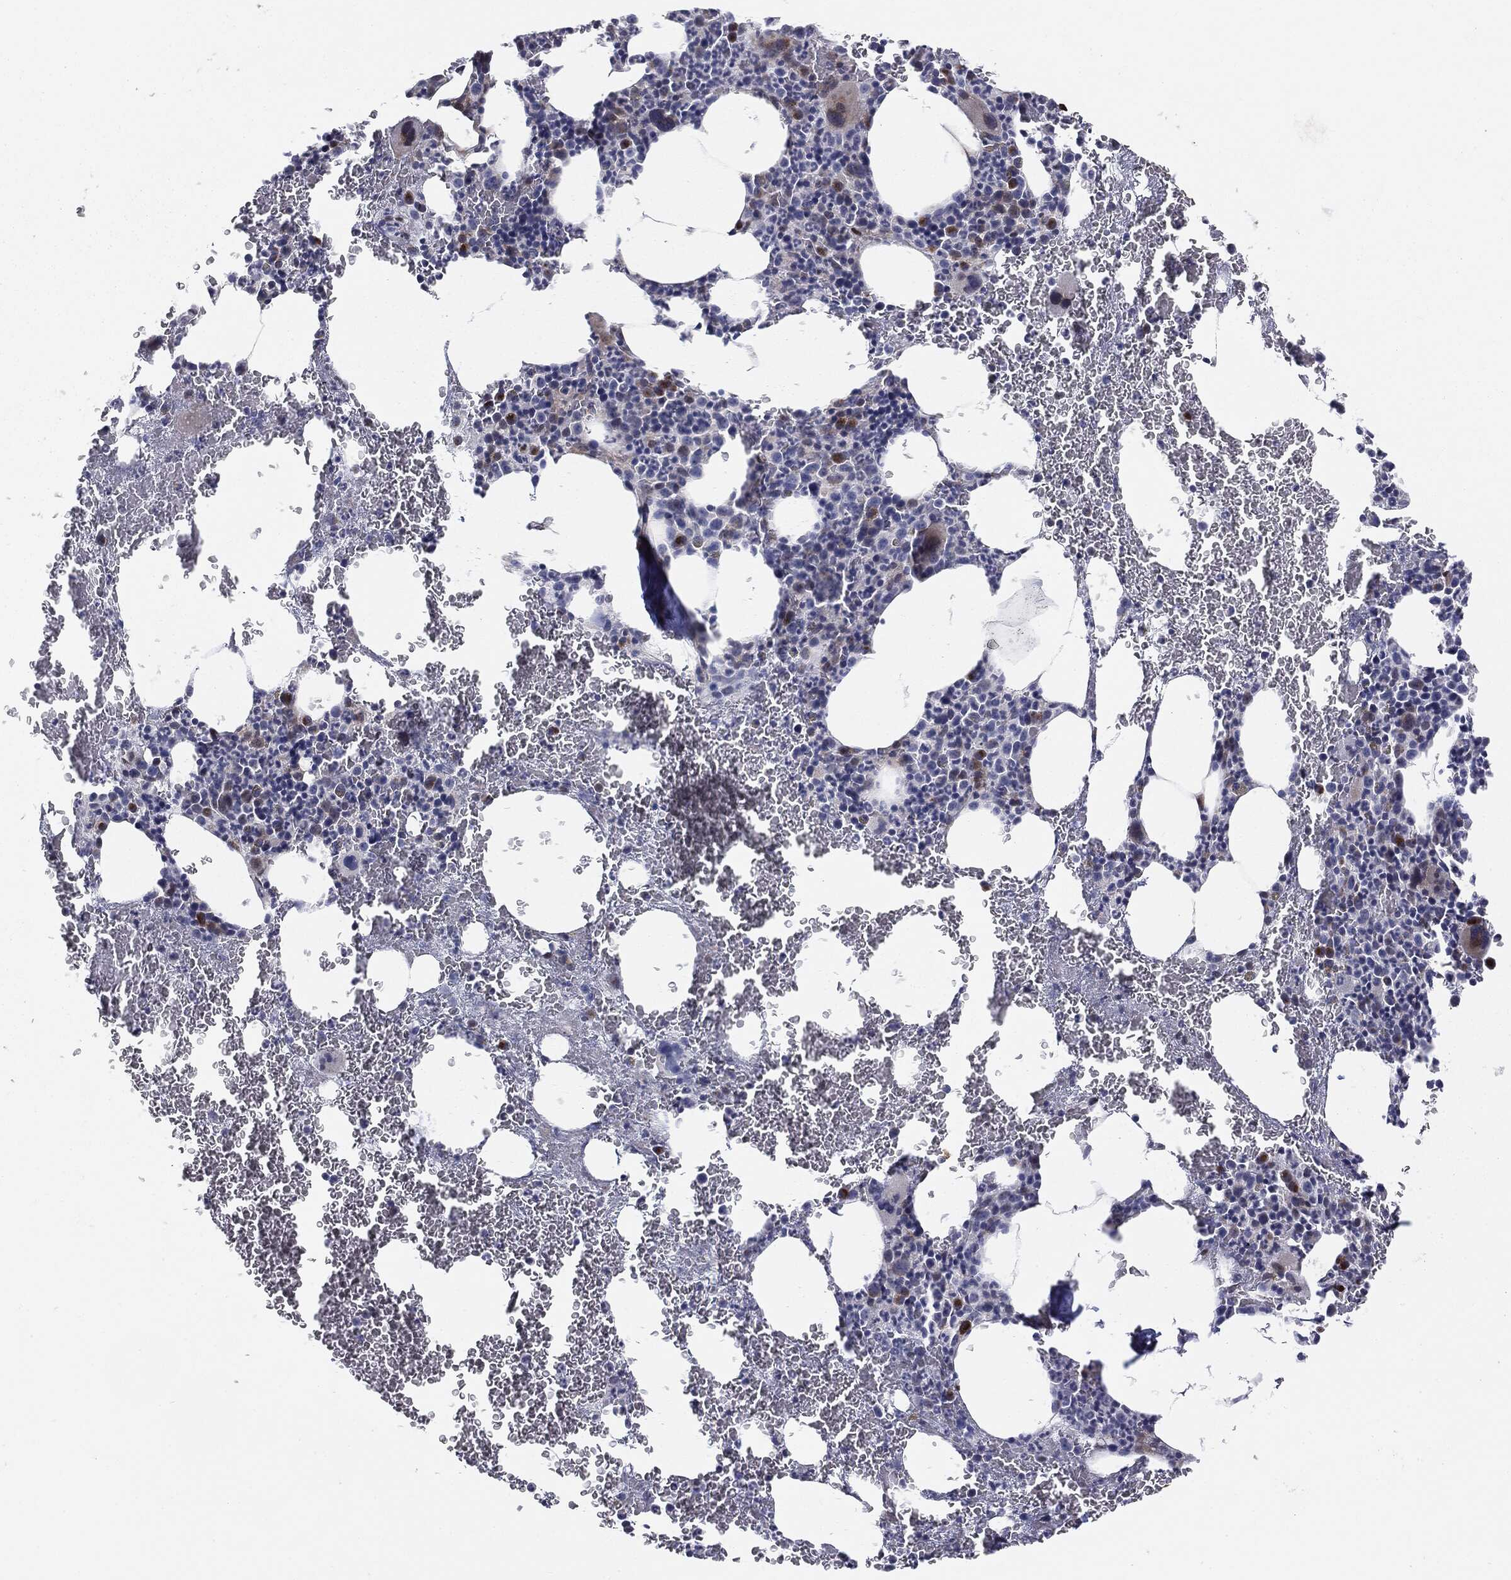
{"staining": {"intensity": "moderate", "quantity": "<25%", "location": "cytoplasmic/membranous"}, "tissue": "bone marrow", "cell_type": "Hematopoietic cells", "image_type": "normal", "snomed": [{"axis": "morphology", "description": "Normal tissue, NOS"}, {"axis": "topography", "description": "Bone marrow"}], "caption": "Bone marrow was stained to show a protein in brown. There is low levels of moderate cytoplasmic/membranous staining in about <25% of hematopoietic cells. (brown staining indicates protein expression, while blue staining denotes nuclei).", "gene": "KRT5", "patient": {"sex": "male", "age": 91}}